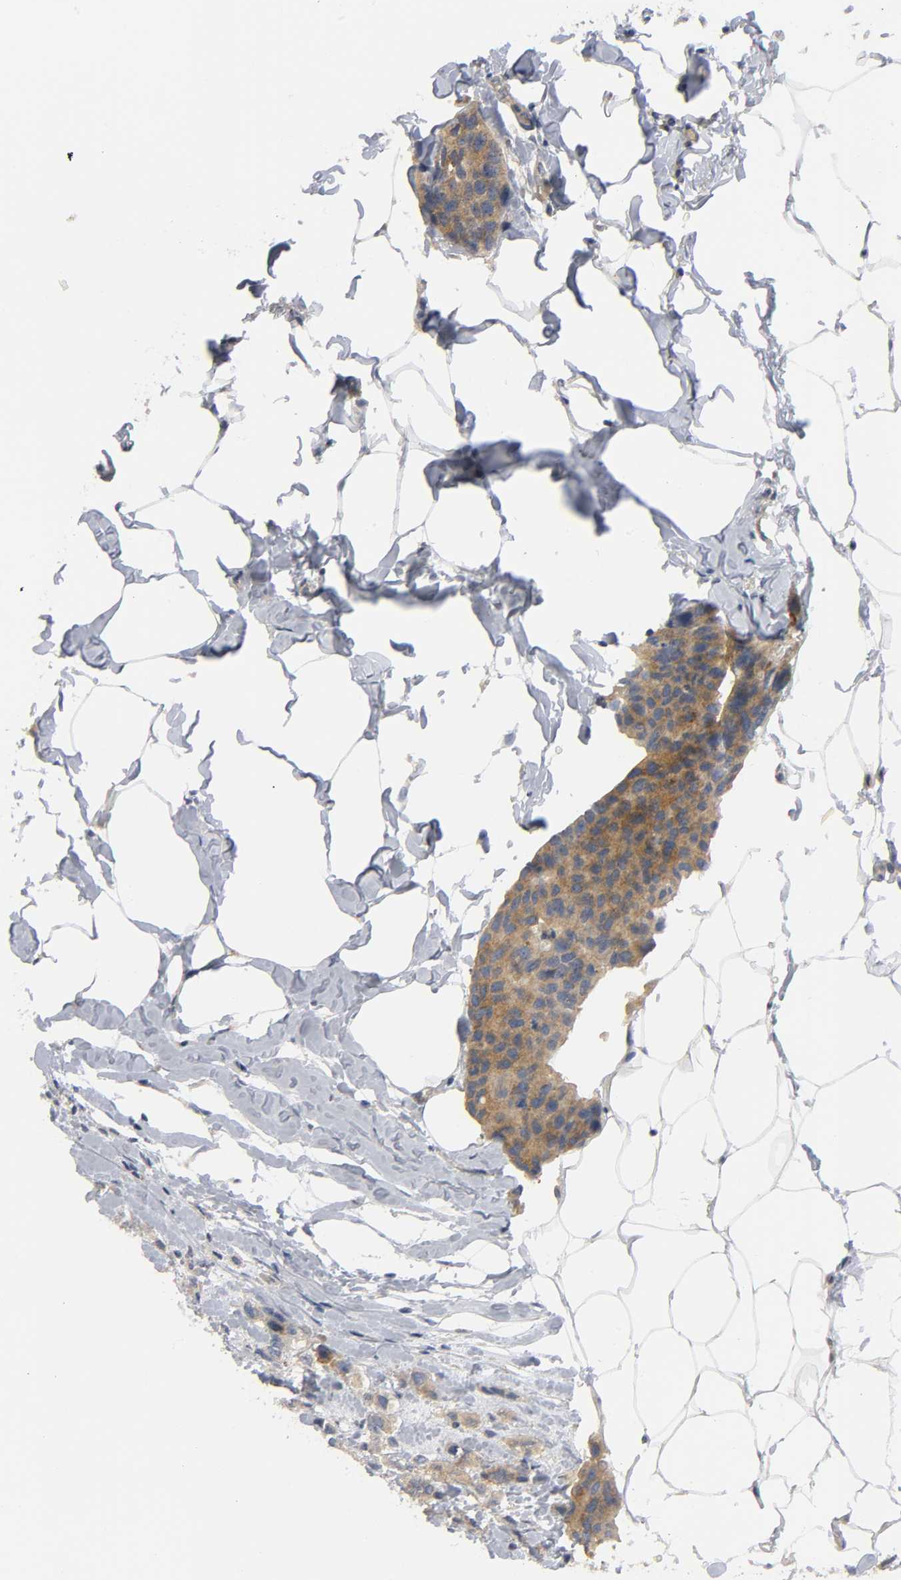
{"staining": {"intensity": "moderate", "quantity": ">75%", "location": "cytoplasmic/membranous"}, "tissue": "breast cancer", "cell_type": "Tumor cells", "image_type": "cancer", "snomed": [{"axis": "morphology", "description": "Normal tissue, NOS"}, {"axis": "morphology", "description": "Duct carcinoma"}, {"axis": "topography", "description": "Breast"}], "caption": "Breast cancer was stained to show a protein in brown. There is medium levels of moderate cytoplasmic/membranous expression in approximately >75% of tumor cells. (IHC, brightfield microscopy, high magnification).", "gene": "HDAC6", "patient": {"sex": "female", "age": 50}}